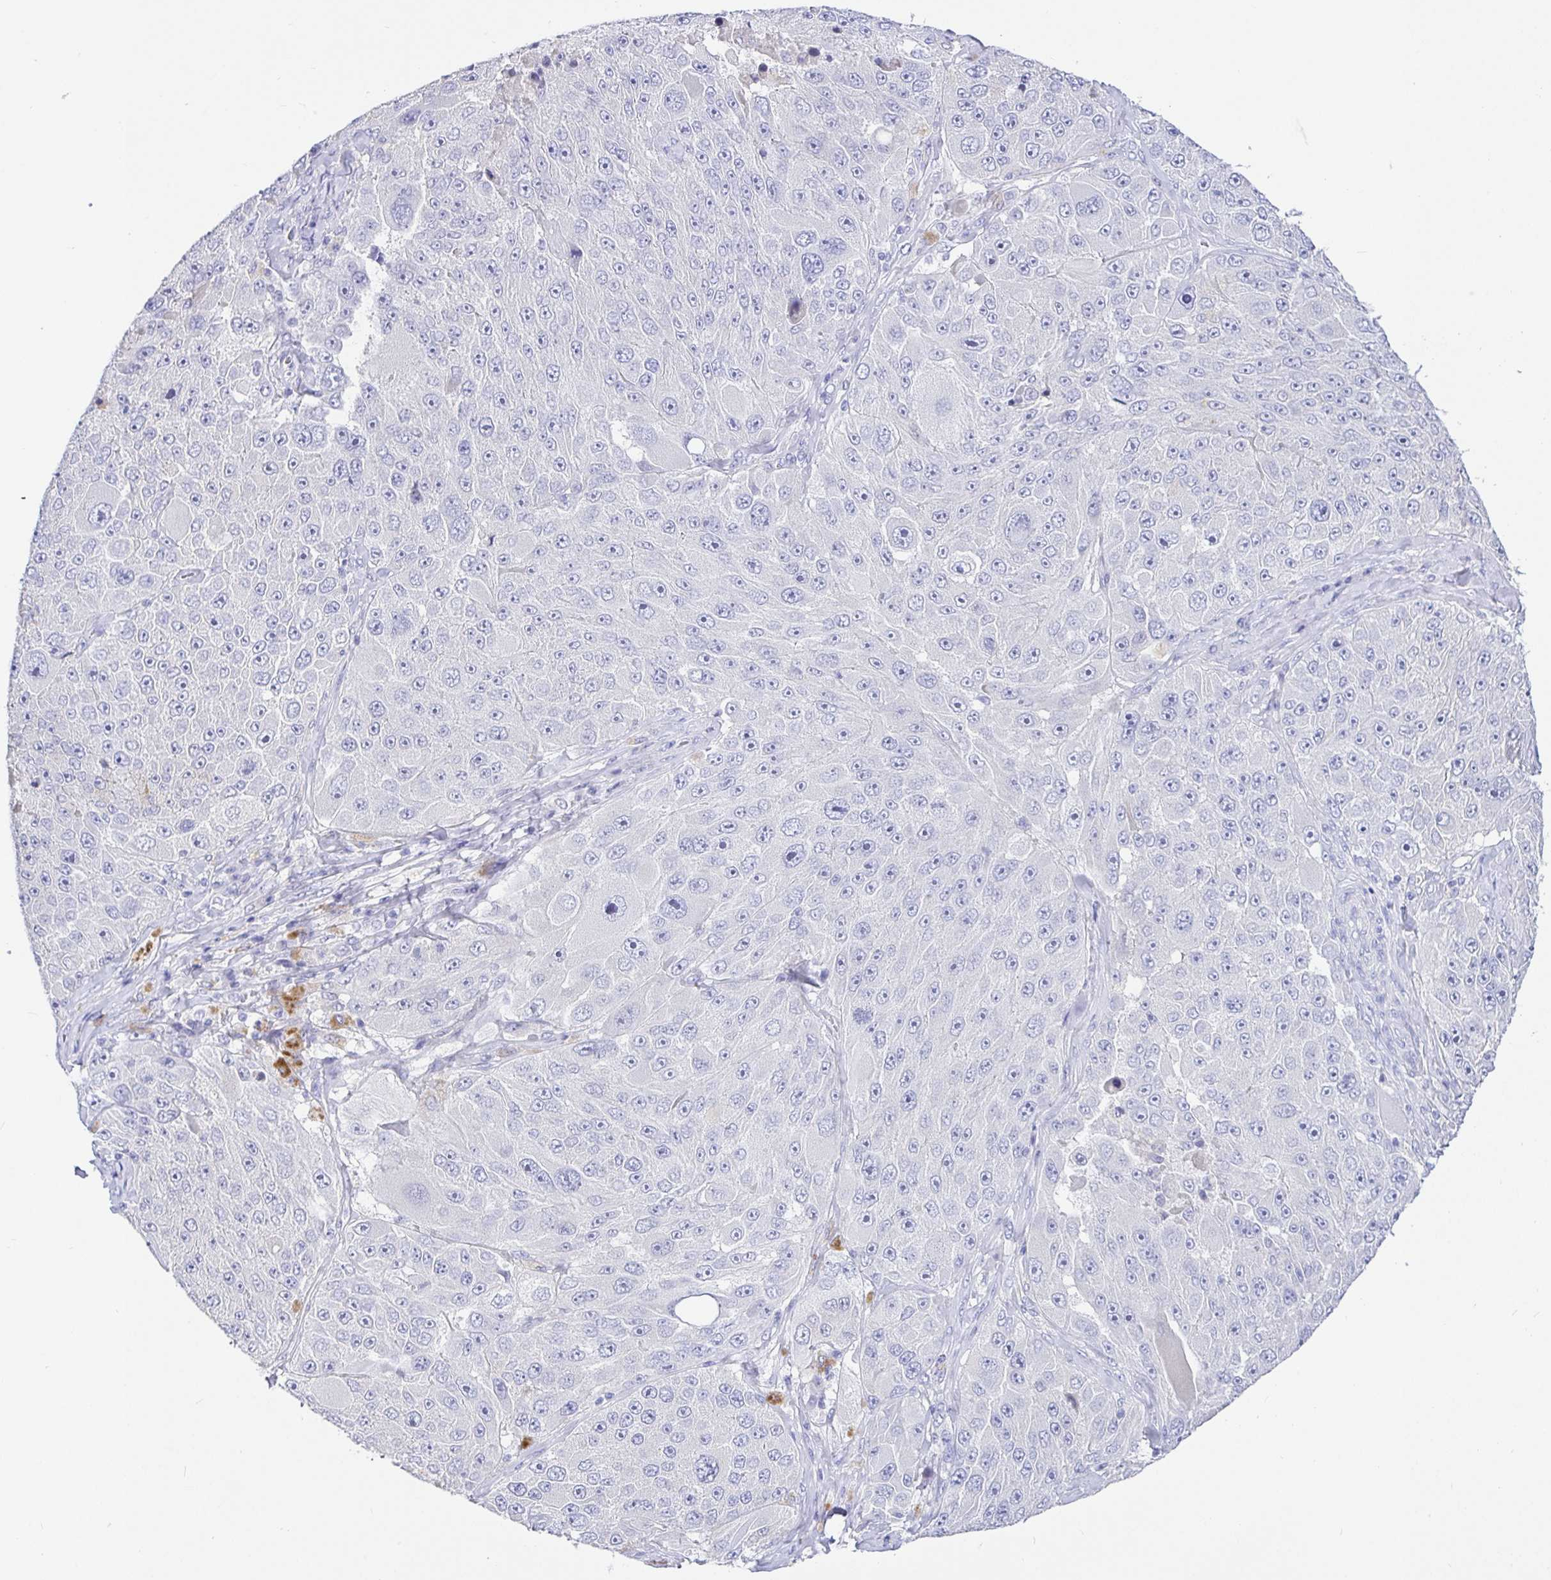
{"staining": {"intensity": "negative", "quantity": "none", "location": "none"}, "tissue": "melanoma", "cell_type": "Tumor cells", "image_type": "cancer", "snomed": [{"axis": "morphology", "description": "Malignant melanoma, Metastatic site"}, {"axis": "topography", "description": "Lymph node"}], "caption": "Melanoma was stained to show a protein in brown. There is no significant staining in tumor cells. The staining was performed using DAB (3,3'-diaminobenzidine) to visualize the protein expression in brown, while the nuclei were stained in blue with hematoxylin (Magnification: 20x).", "gene": "TPTE", "patient": {"sex": "male", "age": 62}}